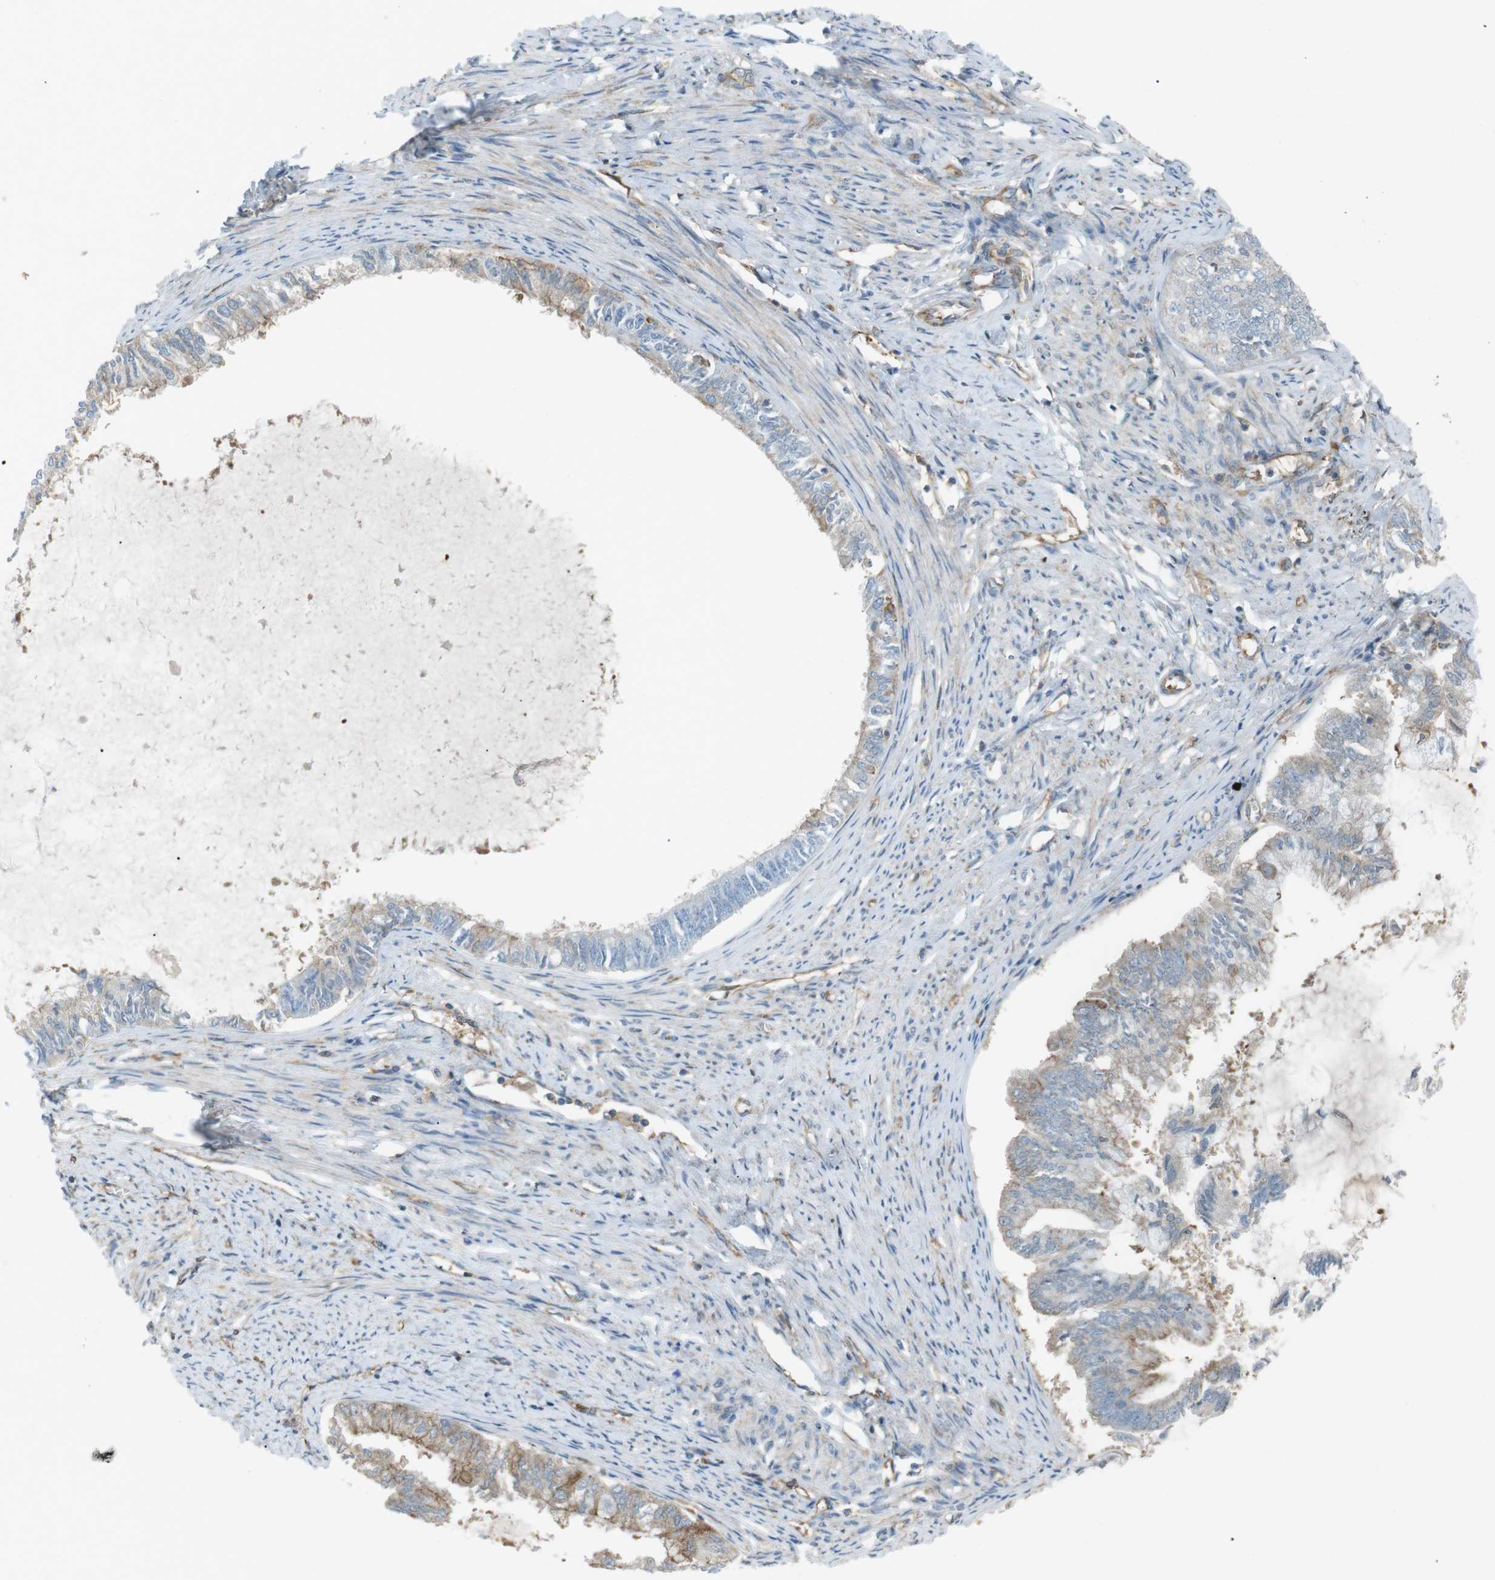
{"staining": {"intensity": "moderate", "quantity": "<25%", "location": "cytoplasmic/membranous"}, "tissue": "endometrial cancer", "cell_type": "Tumor cells", "image_type": "cancer", "snomed": [{"axis": "morphology", "description": "Adenocarcinoma, NOS"}, {"axis": "topography", "description": "Endometrium"}], "caption": "A brown stain labels moderate cytoplasmic/membranous positivity of a protein in human endometrial adenocarcinoma tumor cells.", "gene": "PEPD", "patient": {"sex": "female", "age": 86}}